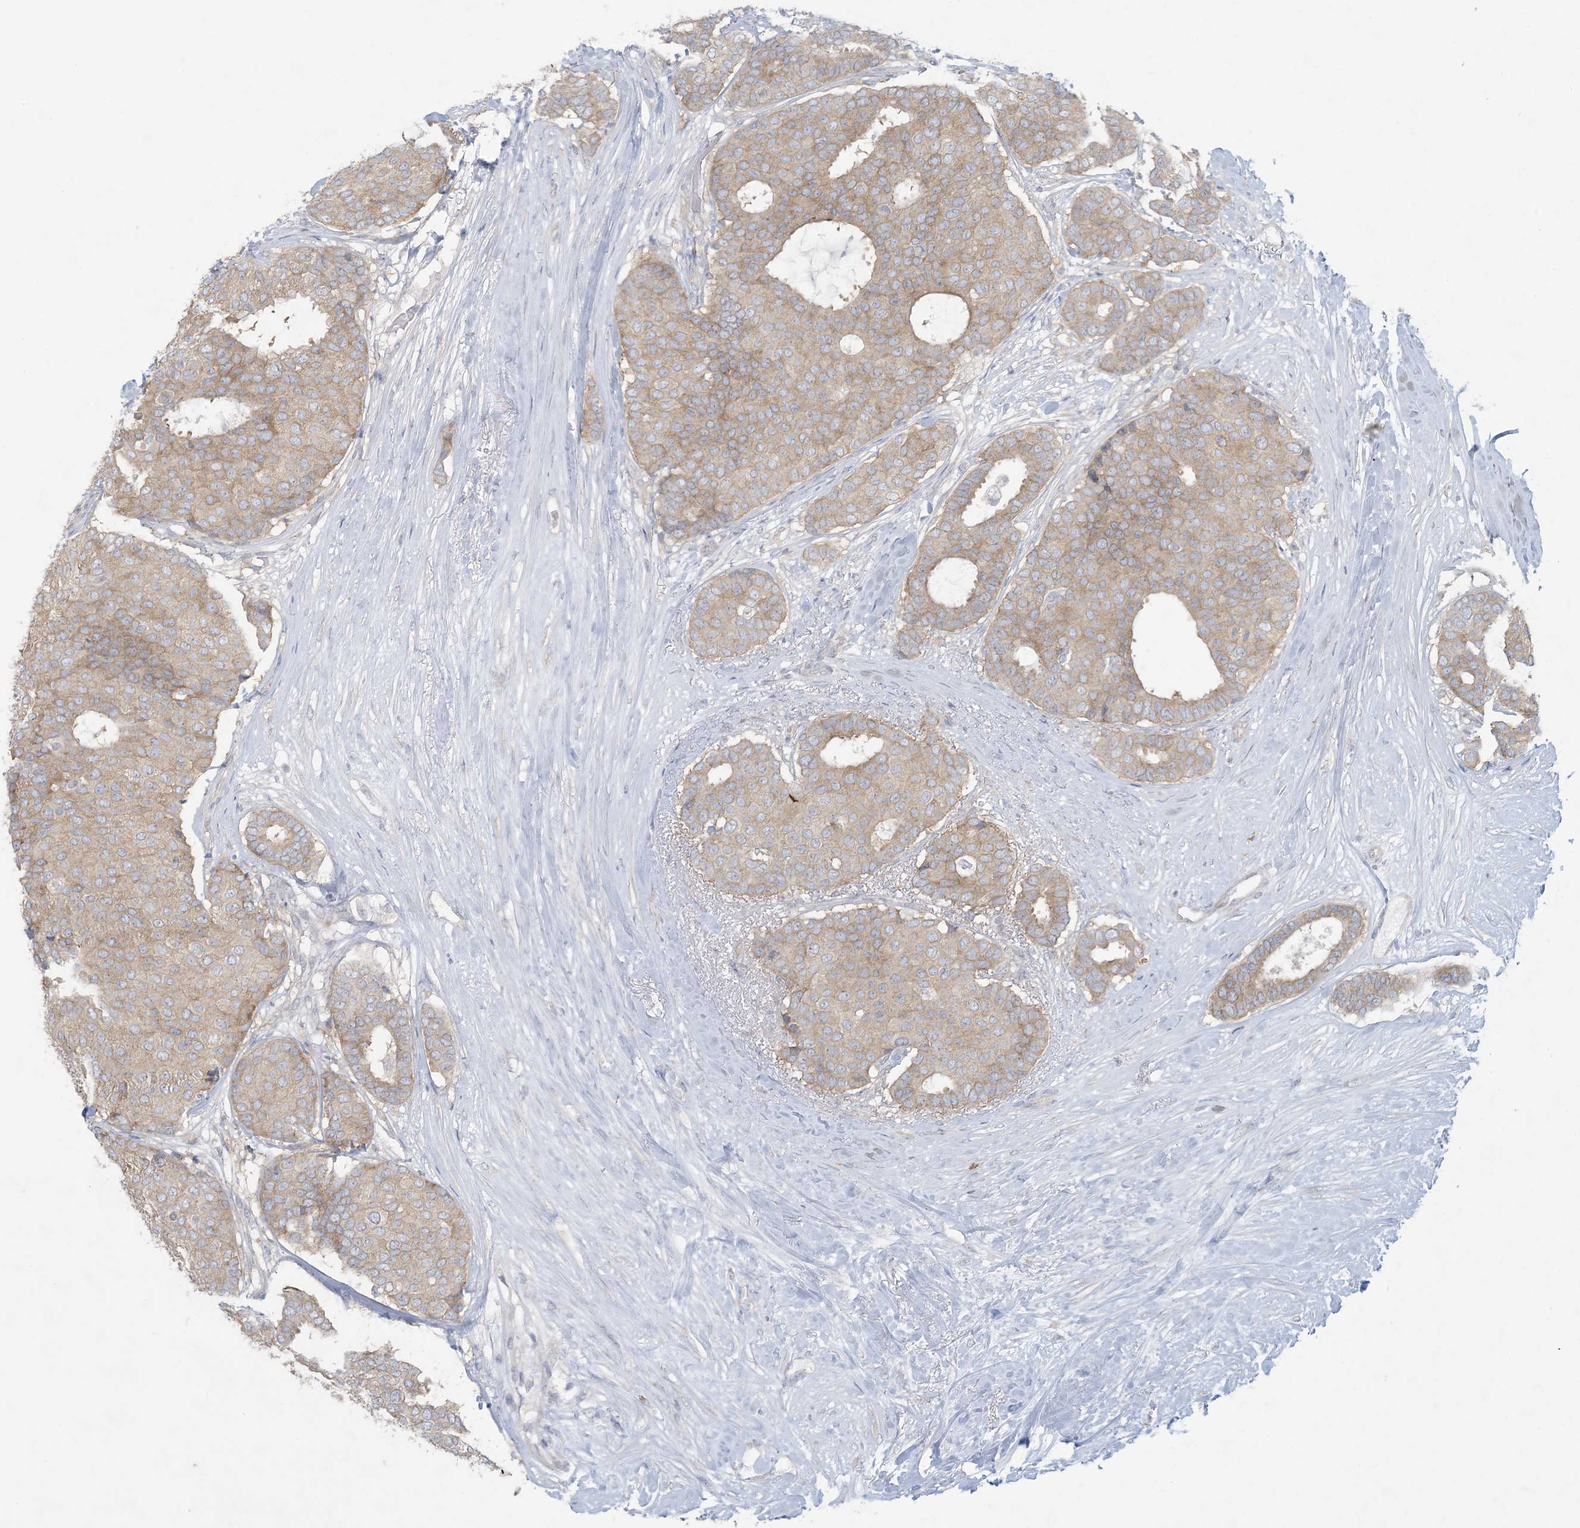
{"staining": {"intensity": "weak", "quantity": "25%-75%", "location": "cytoplasmic/membranous"}, "tissue": "breast cancer", "cell_type": "Tumor cells", "image_type": "cancer", "snomed": [{"axis": "morphology", "description": "Duct carcinoma"}, {"axis": "topography", "description": "Breast"}], "caption": "IHC of breast invasive ductal carcinoma displays low levels of weak cytoplasmic/membranous staining in about 25%-75% of tumor cells.", "gene": "KIF3A", "patient": {"sex": "female", "age": 75}}